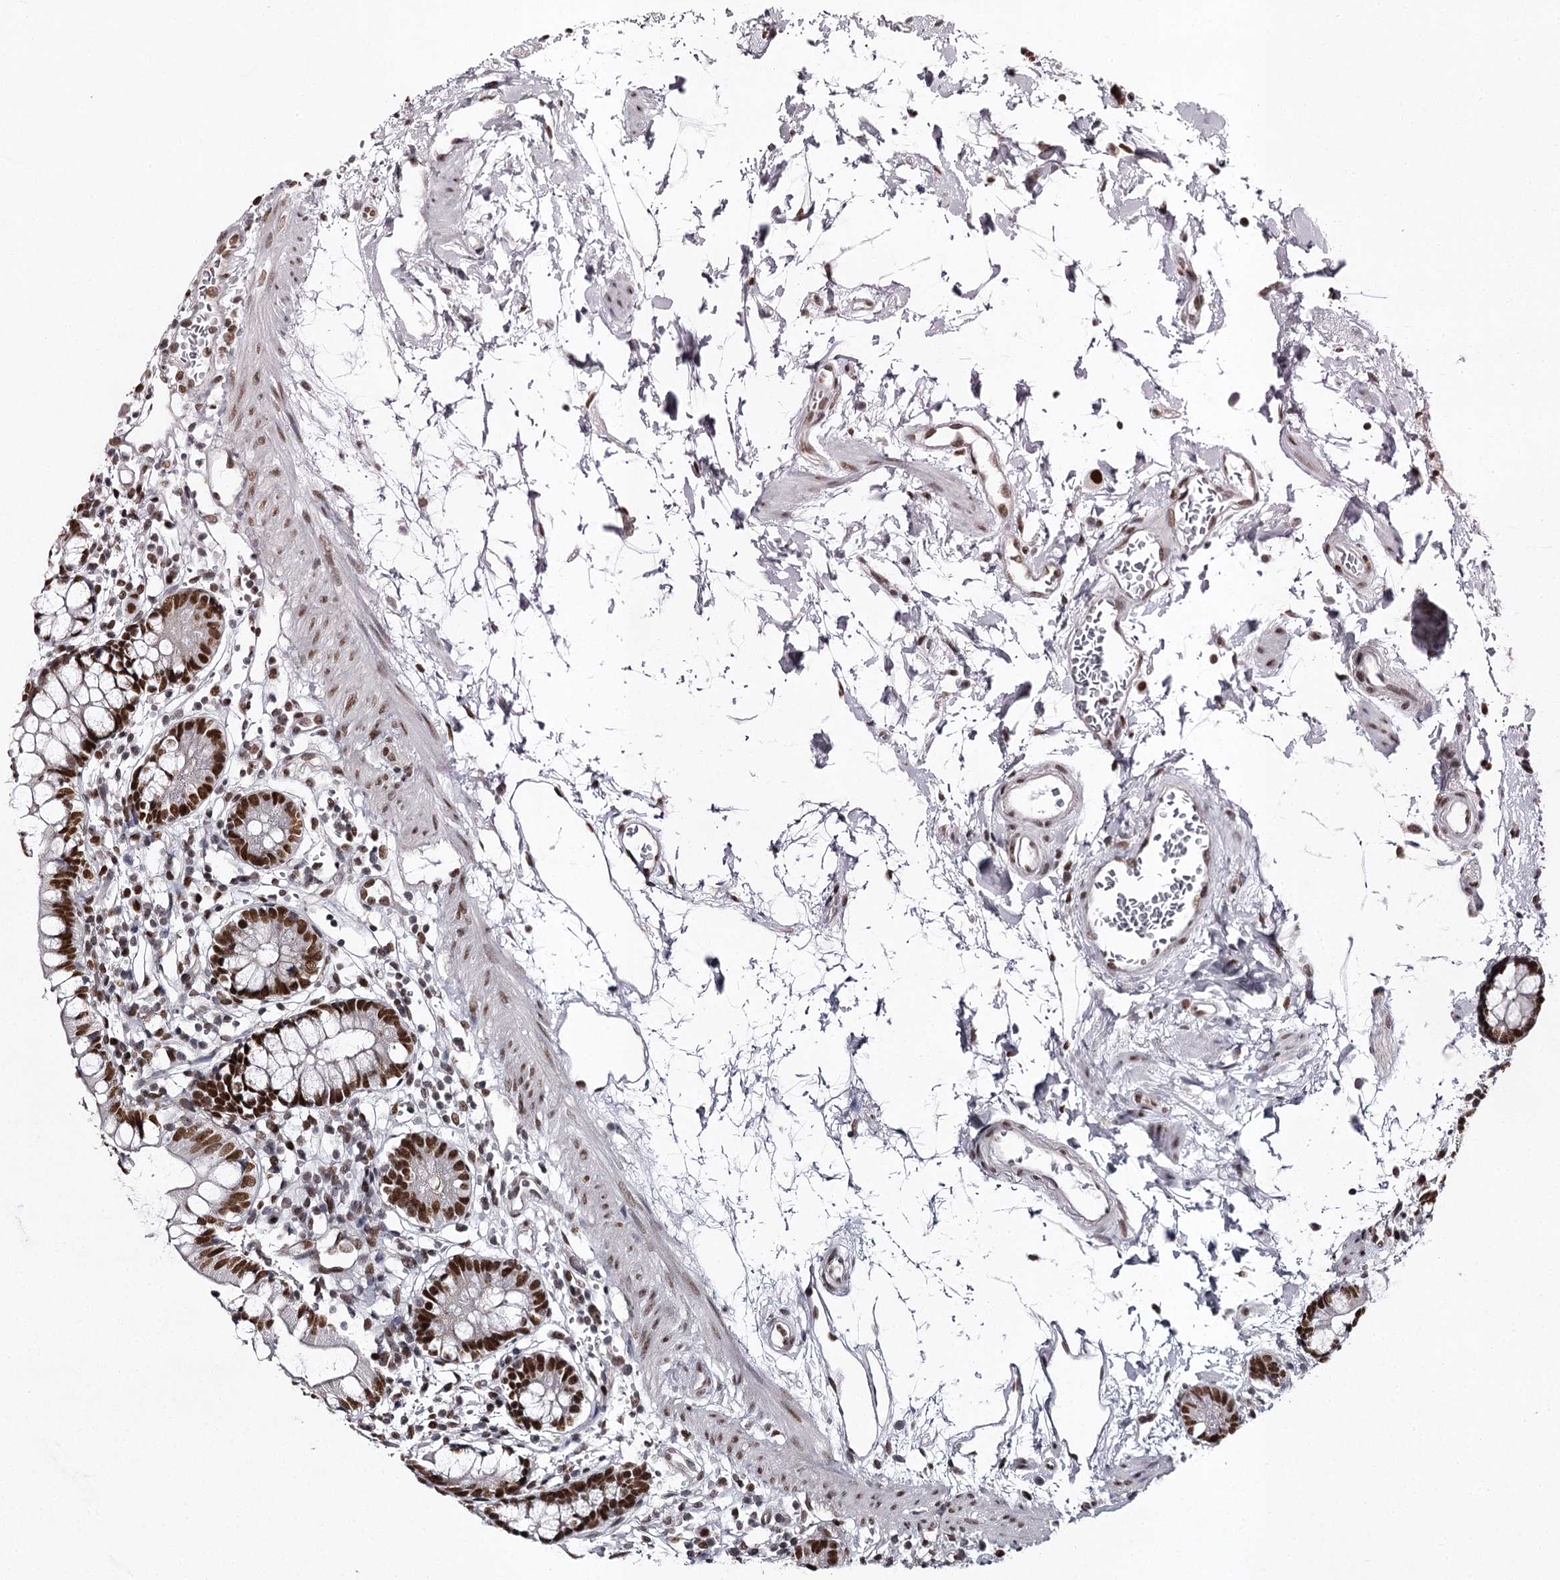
{"staining": {"intensity": "strong", "quantity": ">75%", "location": "nuclear"}, "tissue": "small intestine", "cell_type": "Glandular cells", "image_type": "normal", "snomed": [{"axis": "morphology", "description": "Normal tissue, NOS"}, {"axis": "topography", "description": "Small intestine"}], "caption": "This micrograph displays IHC staining of normal small intestine, with high strong nuclear expression in about >75% of glandular cells.", "gene": "PSPC1", "patient": {"sex": "female", "age": 84}}